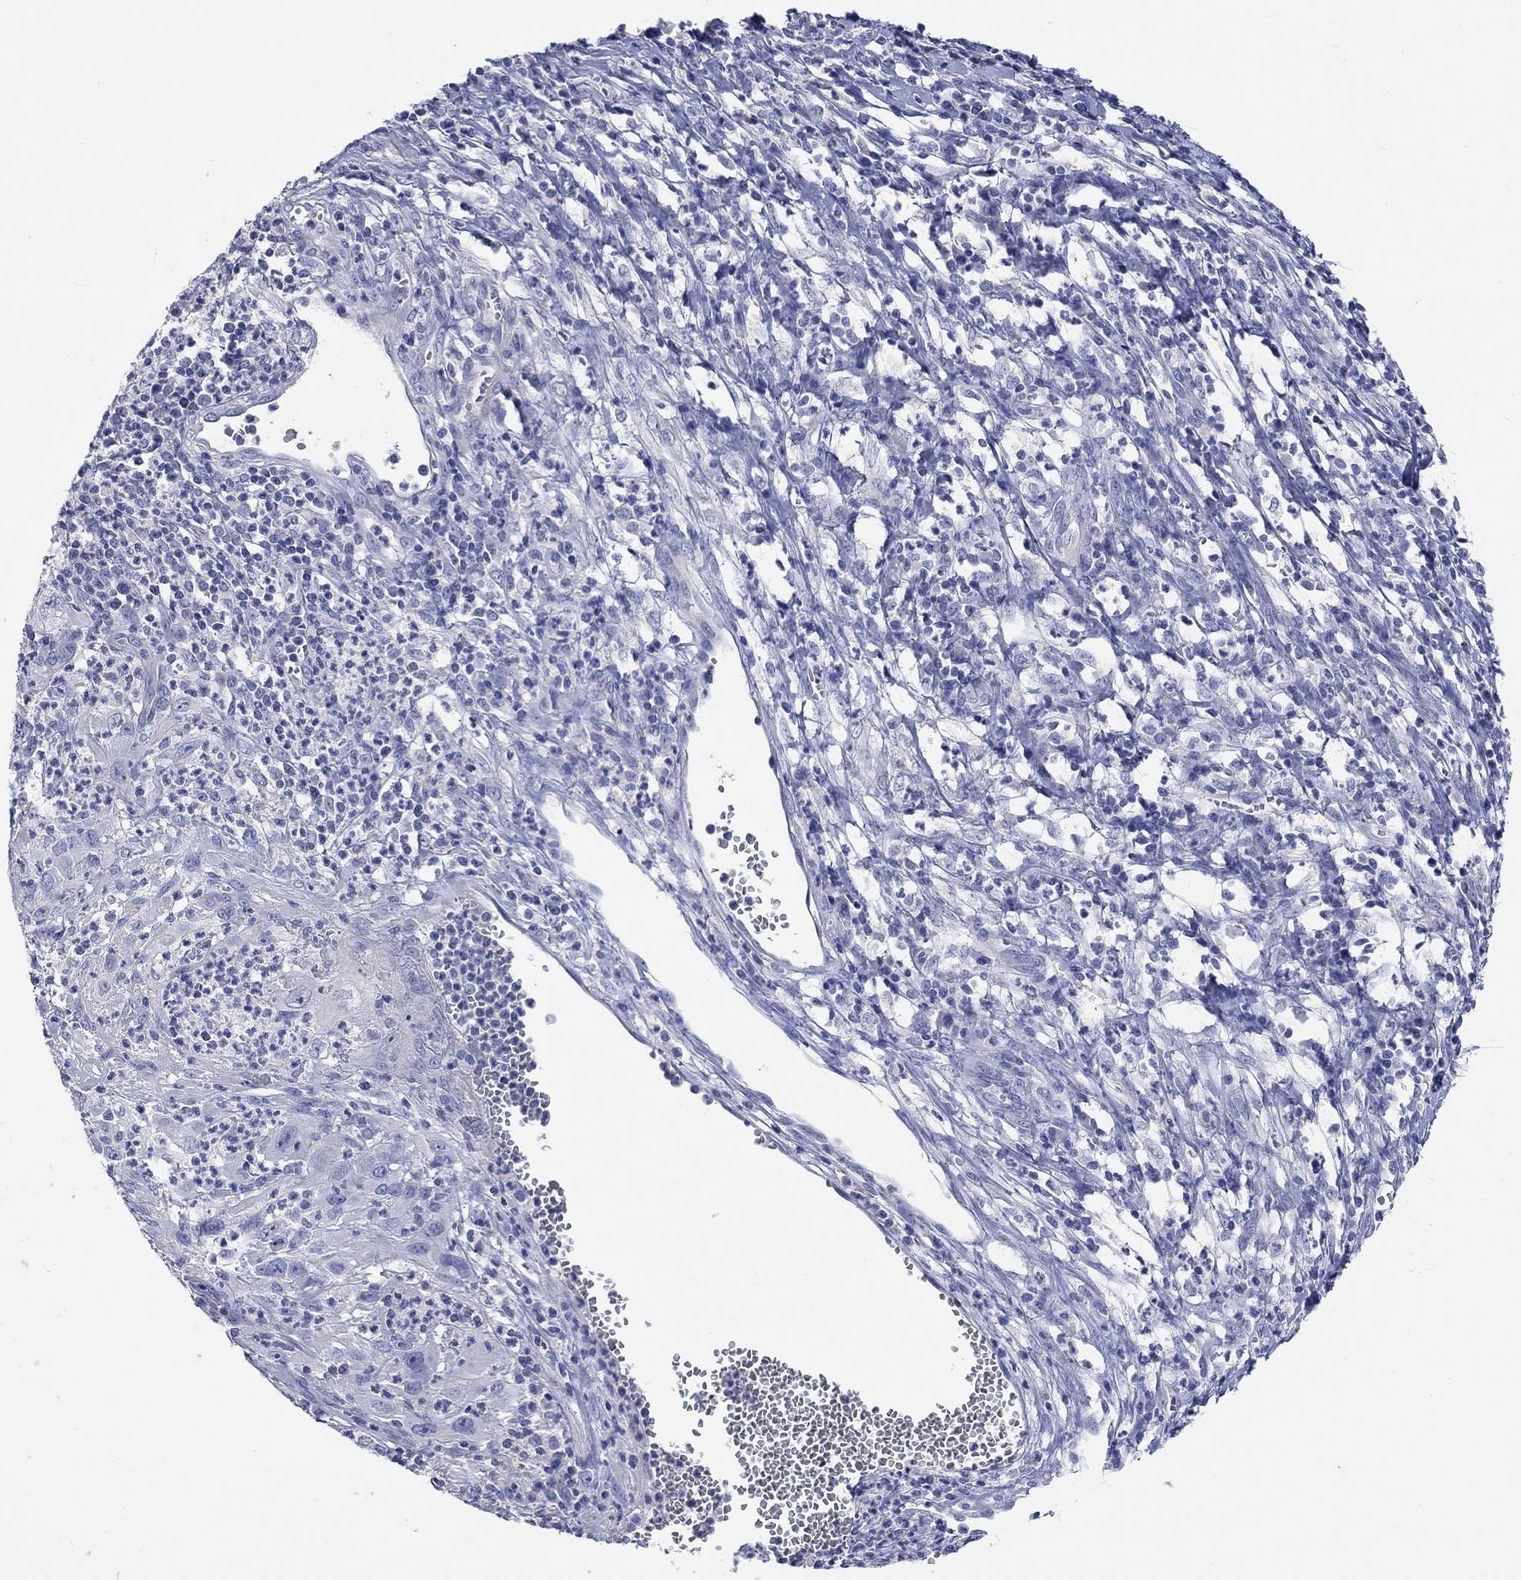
{"staining": {"intensity": "negative", "quantity": "none", "location": "none"}, "tissue": "cervical cancer", "cell_type": "Tumor cells", "image_type": "cancer", "snomed": [{"axis": "morphology", "description": "Squamous cell carcinoma, NOS"}, {"axis": "topography", "description": "Cervix"}], "caption": "A histopathology image of cervical squamous cell carcinoma stained for a protein shows no brown staining in tumor cells. (DAB (3,3'-diaminobenzidine) immunohistochemistry (IHC) visualized using brightfield microscopy, high magnification).", "gene": "TOMM20L", "patient": {"sex": "female", "age": 32}}